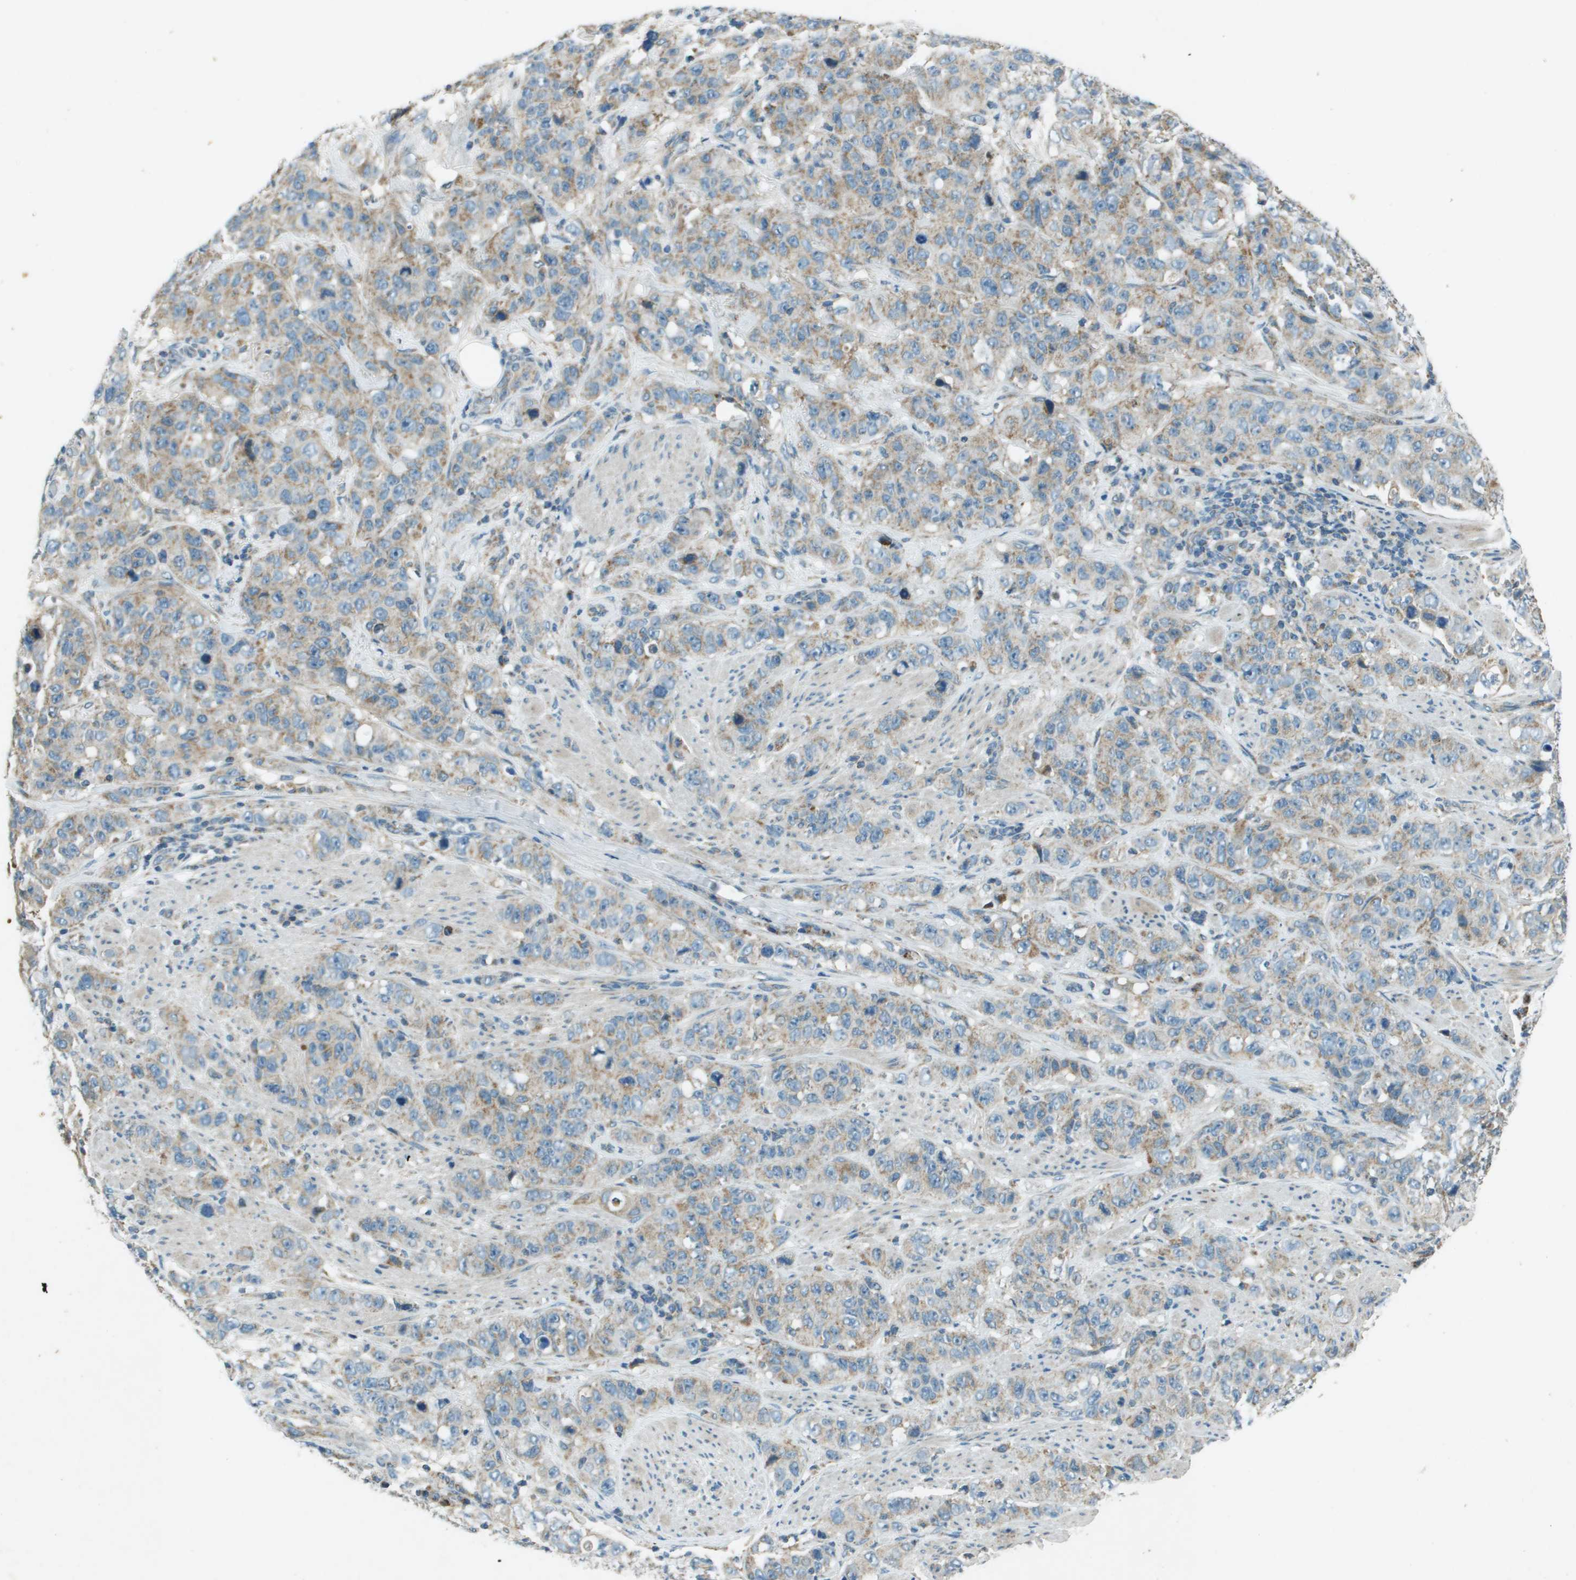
{"staining": {"intensity": "weak", "quantity": ">75%", "location": "cytoplasmic/membranous"}, "tissue": "stomach cancer", "cell_type": "Tumor cells", "image_type": "cancer", "snomed": [{"axis": "morphology", "description": "Adenocarcinoma, NOS"}, {"axis": "topography", "description": "Stomach"}], "caption": "IHC histopathology image of adenocarcinoma (stomach) stained for a protein (brown), which displays low levels of weak cytoplasmic/membranous staining in about >75% of tumor cells.", "gene": "MIGA1", "patient": {"sex": "male", "age": 48}}